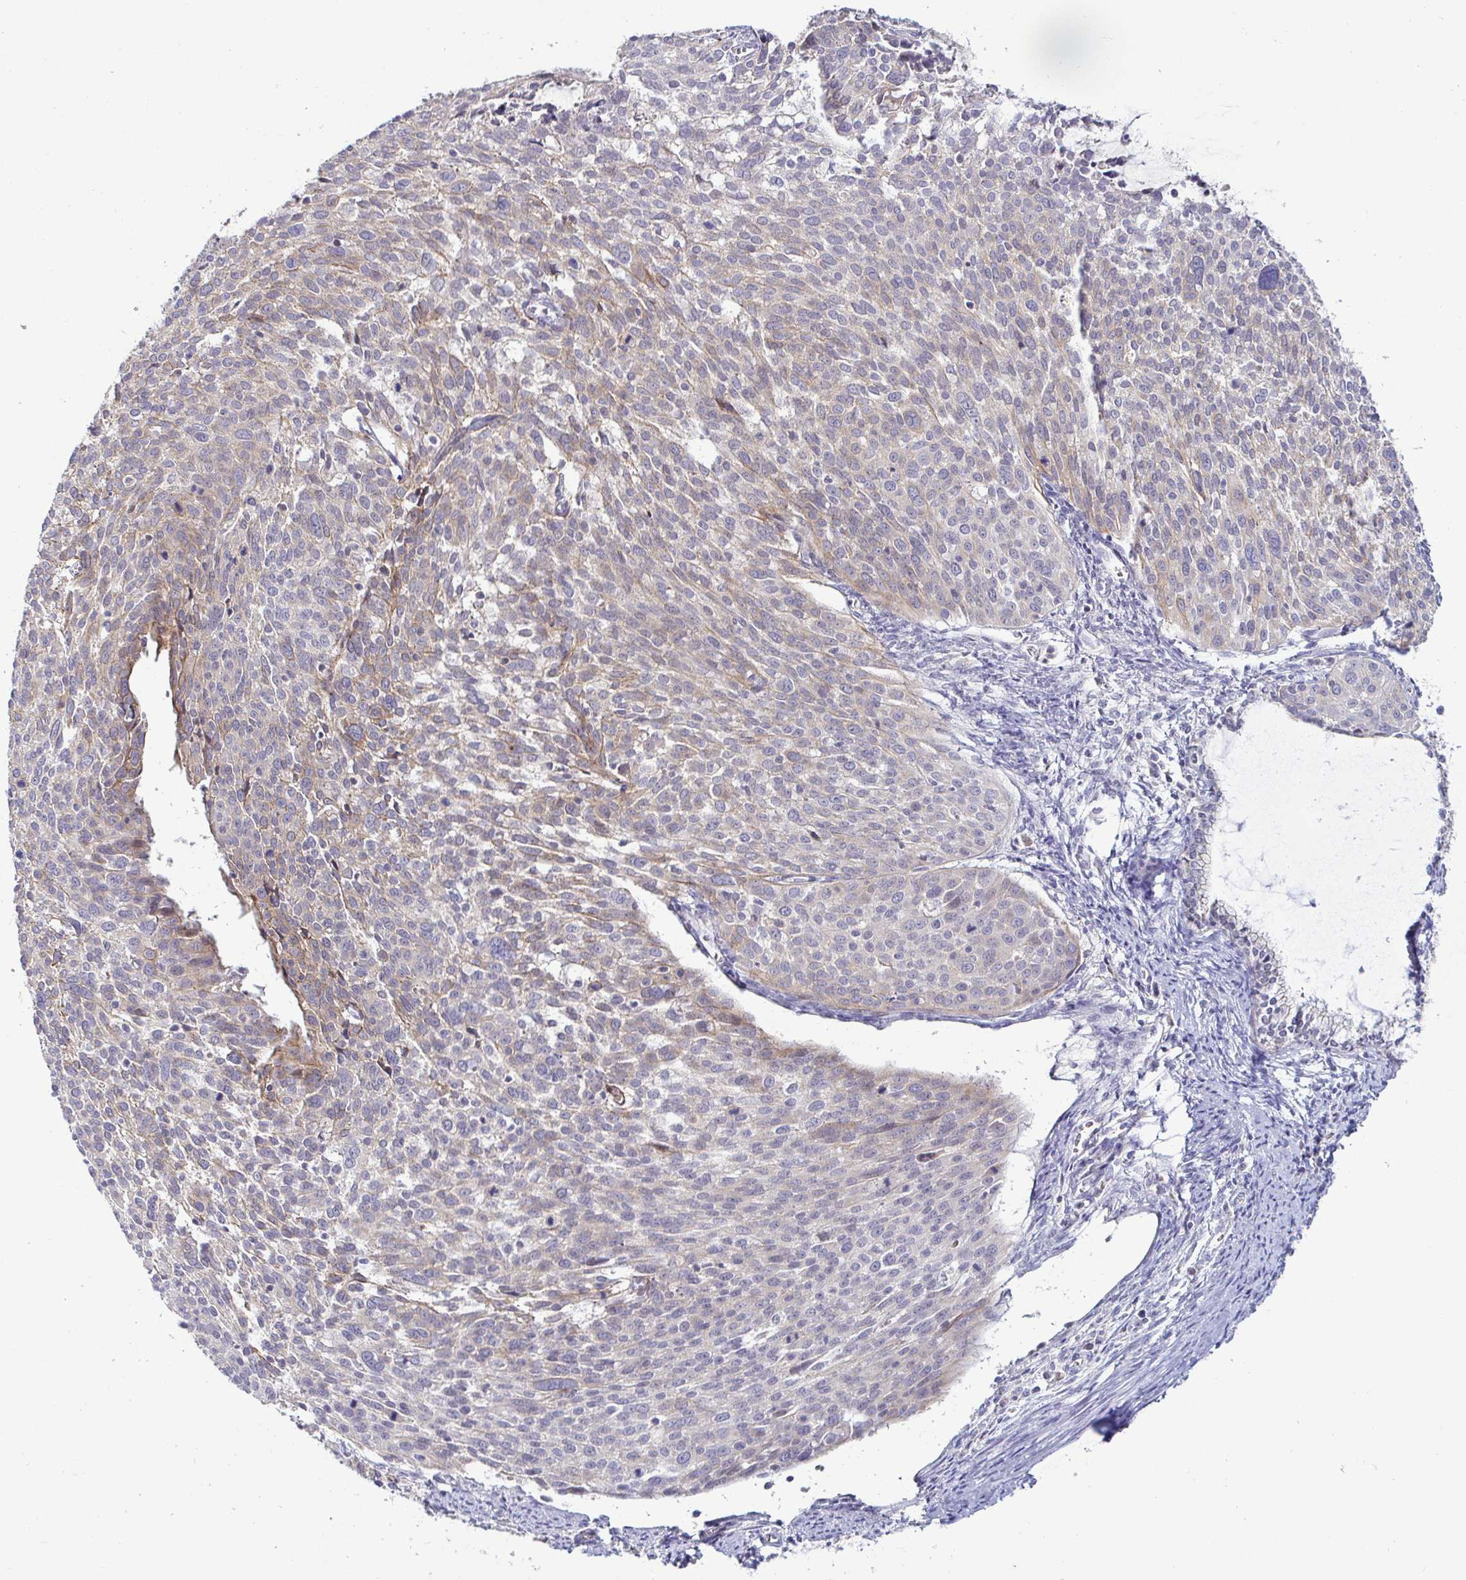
{"staining": {"intensity": "moderate", "quantity": "25%-75%", "location": "cytoplasmic/membranous"}, "tissue": "cervical cancer", "cell_type": "Tumor cells", "image_type": "cancer", "snomed": [{"axis": "morphology", "description": "Squamous cell carcinoma, NOS"}, {"axis": "topography", "description": "Cervix"}], "caption": "Immunohistochemical staining of human squamous cell carcinoma (cervical) shows moderate cytoplasmic/membranous protein staining in about 25%-75% of tumor cells.", "gene": "GSTM1", "patient": {"sex": "female", "age": 39}}